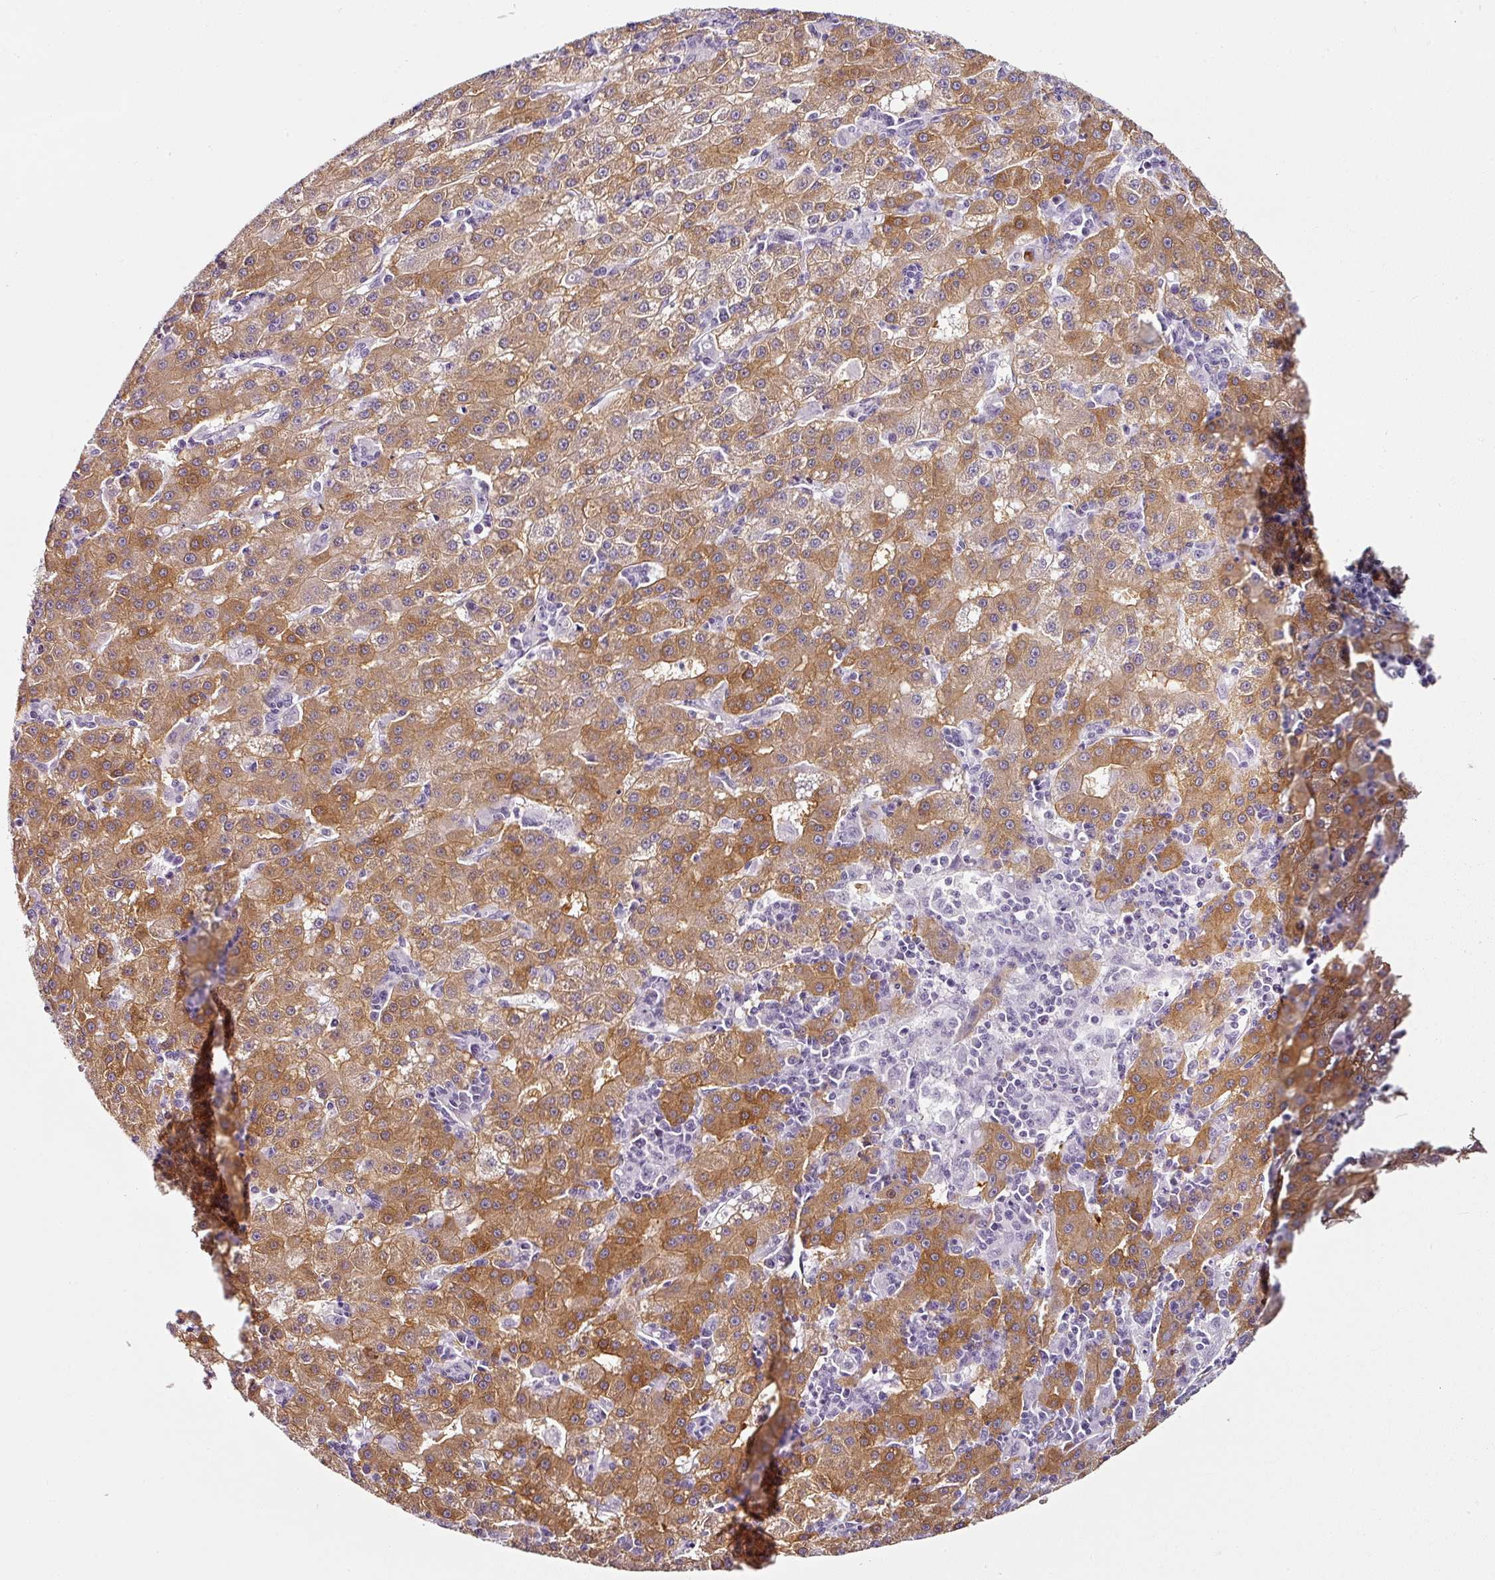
{"staining": {"intensity": "strong", "quantity": ">75%", "location": "cytoplasmic/membranous"}, "tissue": "liver cancer", "cell_type": "Tumor cells", "image_type": "cancer", "snomed": [{"axis": "morphology", "description": "Carcinoma, Hepatocellular, NOS"}, {"axis": "topography", "description": "Liver"}], "caption": "There is high levels of strong cytoplasmic/membranous expression in tumor cells of hepatocellular carcinoma (liver), as demonstrated by immunohistochemical staining (brown color).", "gene": "CAP2", "patient": {"sex": "male", "age": 76}}